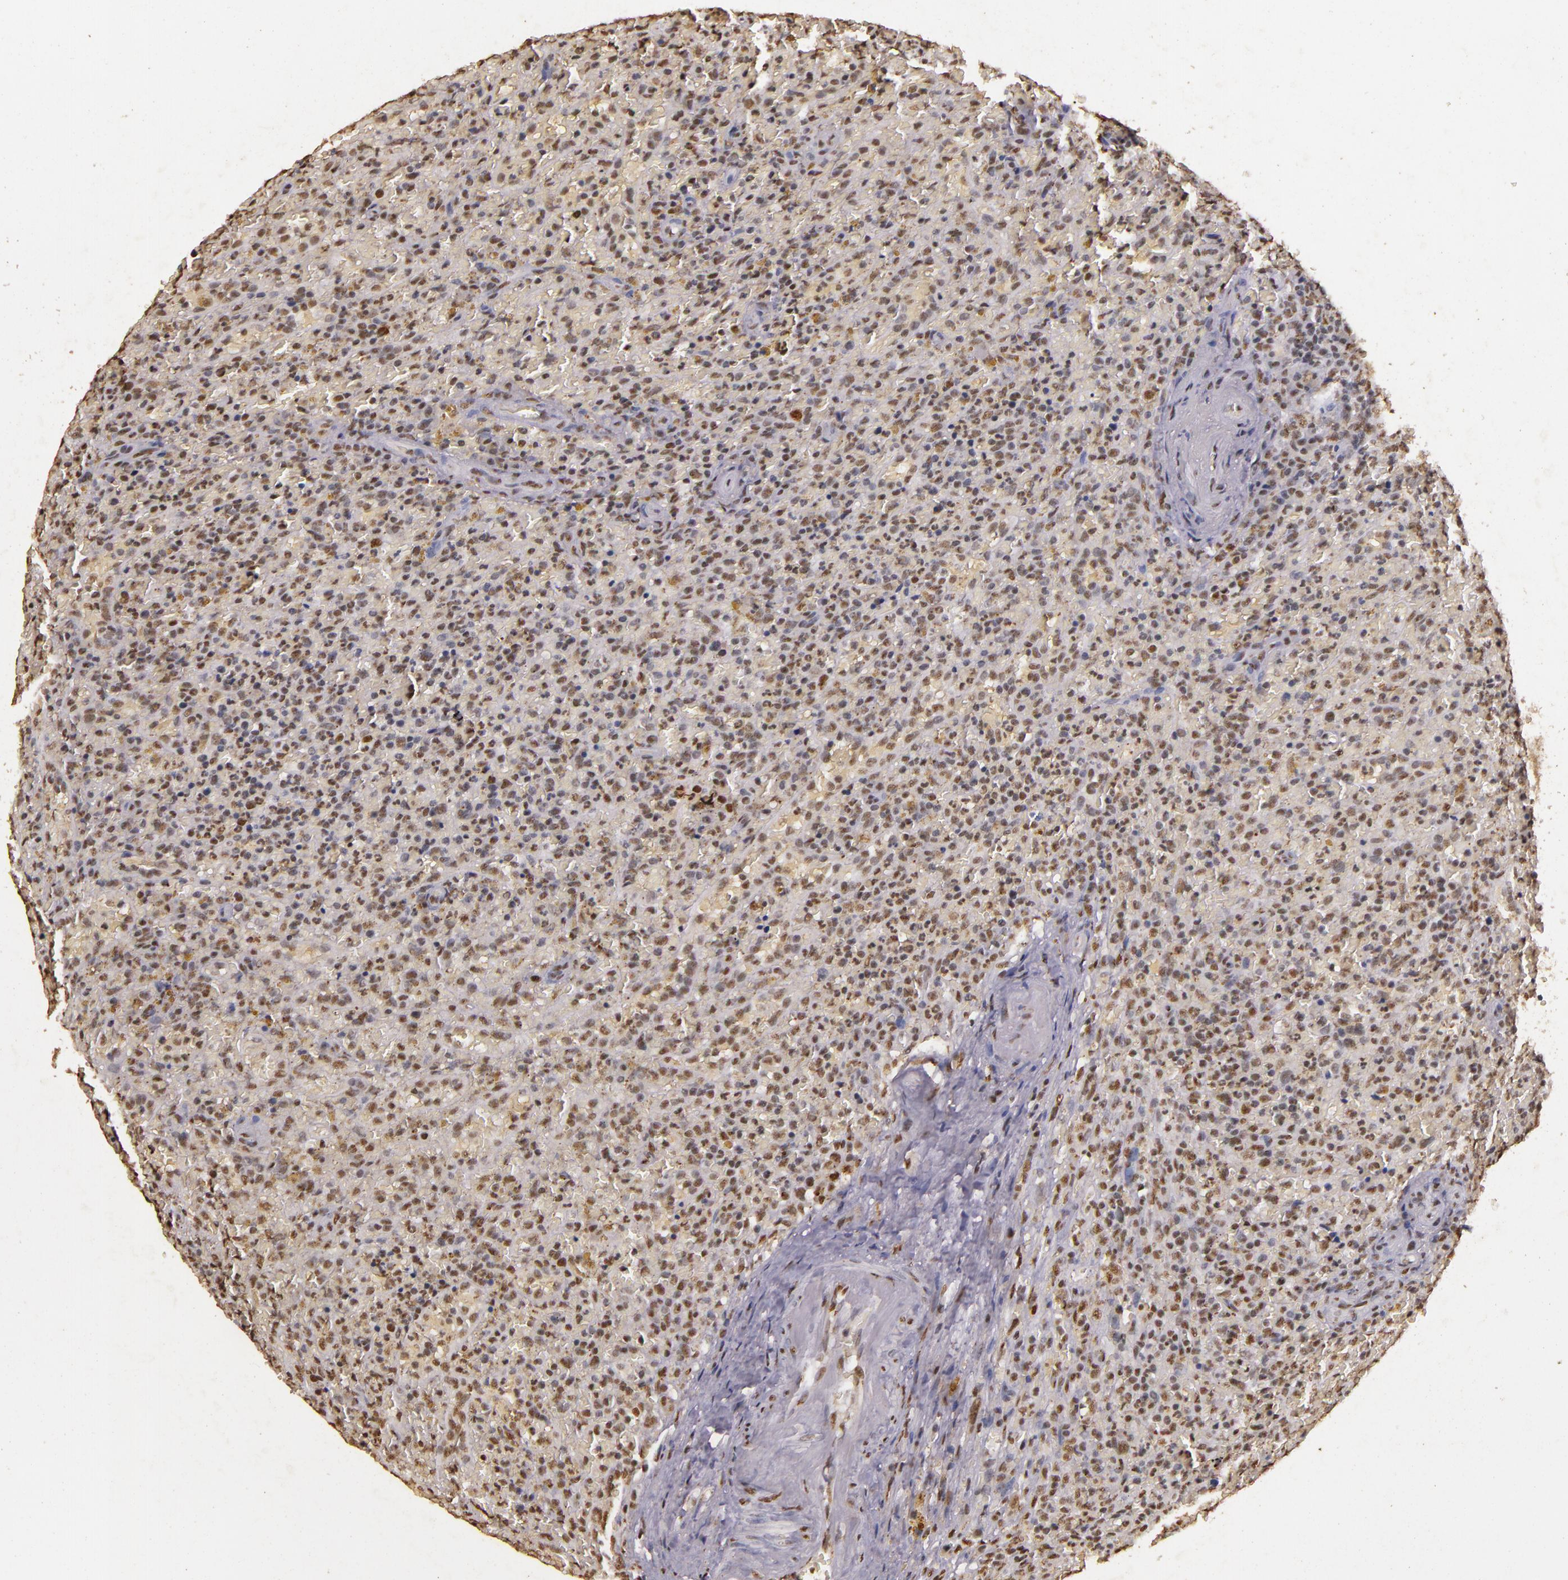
{"staining": {"intensity": "weak", "quantity": "25%-75%", "location": "nuclear"}, "tissue": "lymphoma", "cell_type": "Tumor cells", "image_type": "cancer", "snomed": [{"axis": "morphology", "description": "Malignant lymphoma, non-Hodgkin's type, High grade"}, {"axis": "topography", "description": "Spleen"}, {"axis": "topography", "description": "Lymph node"}], "caption": "High-magnification brightfield microscopy of high-grade malignant lymphoma, non-Hodgkin's type stained with DAB (3,3'-diaminobenzidine) (brown) and counterstained with hematoxylin (blue). tumor cells exhibit weak nuclear staining is present in approximately25%-75% of cells.", "gene": "CBX3", "patient": {"sex": "female", "age": 70}}